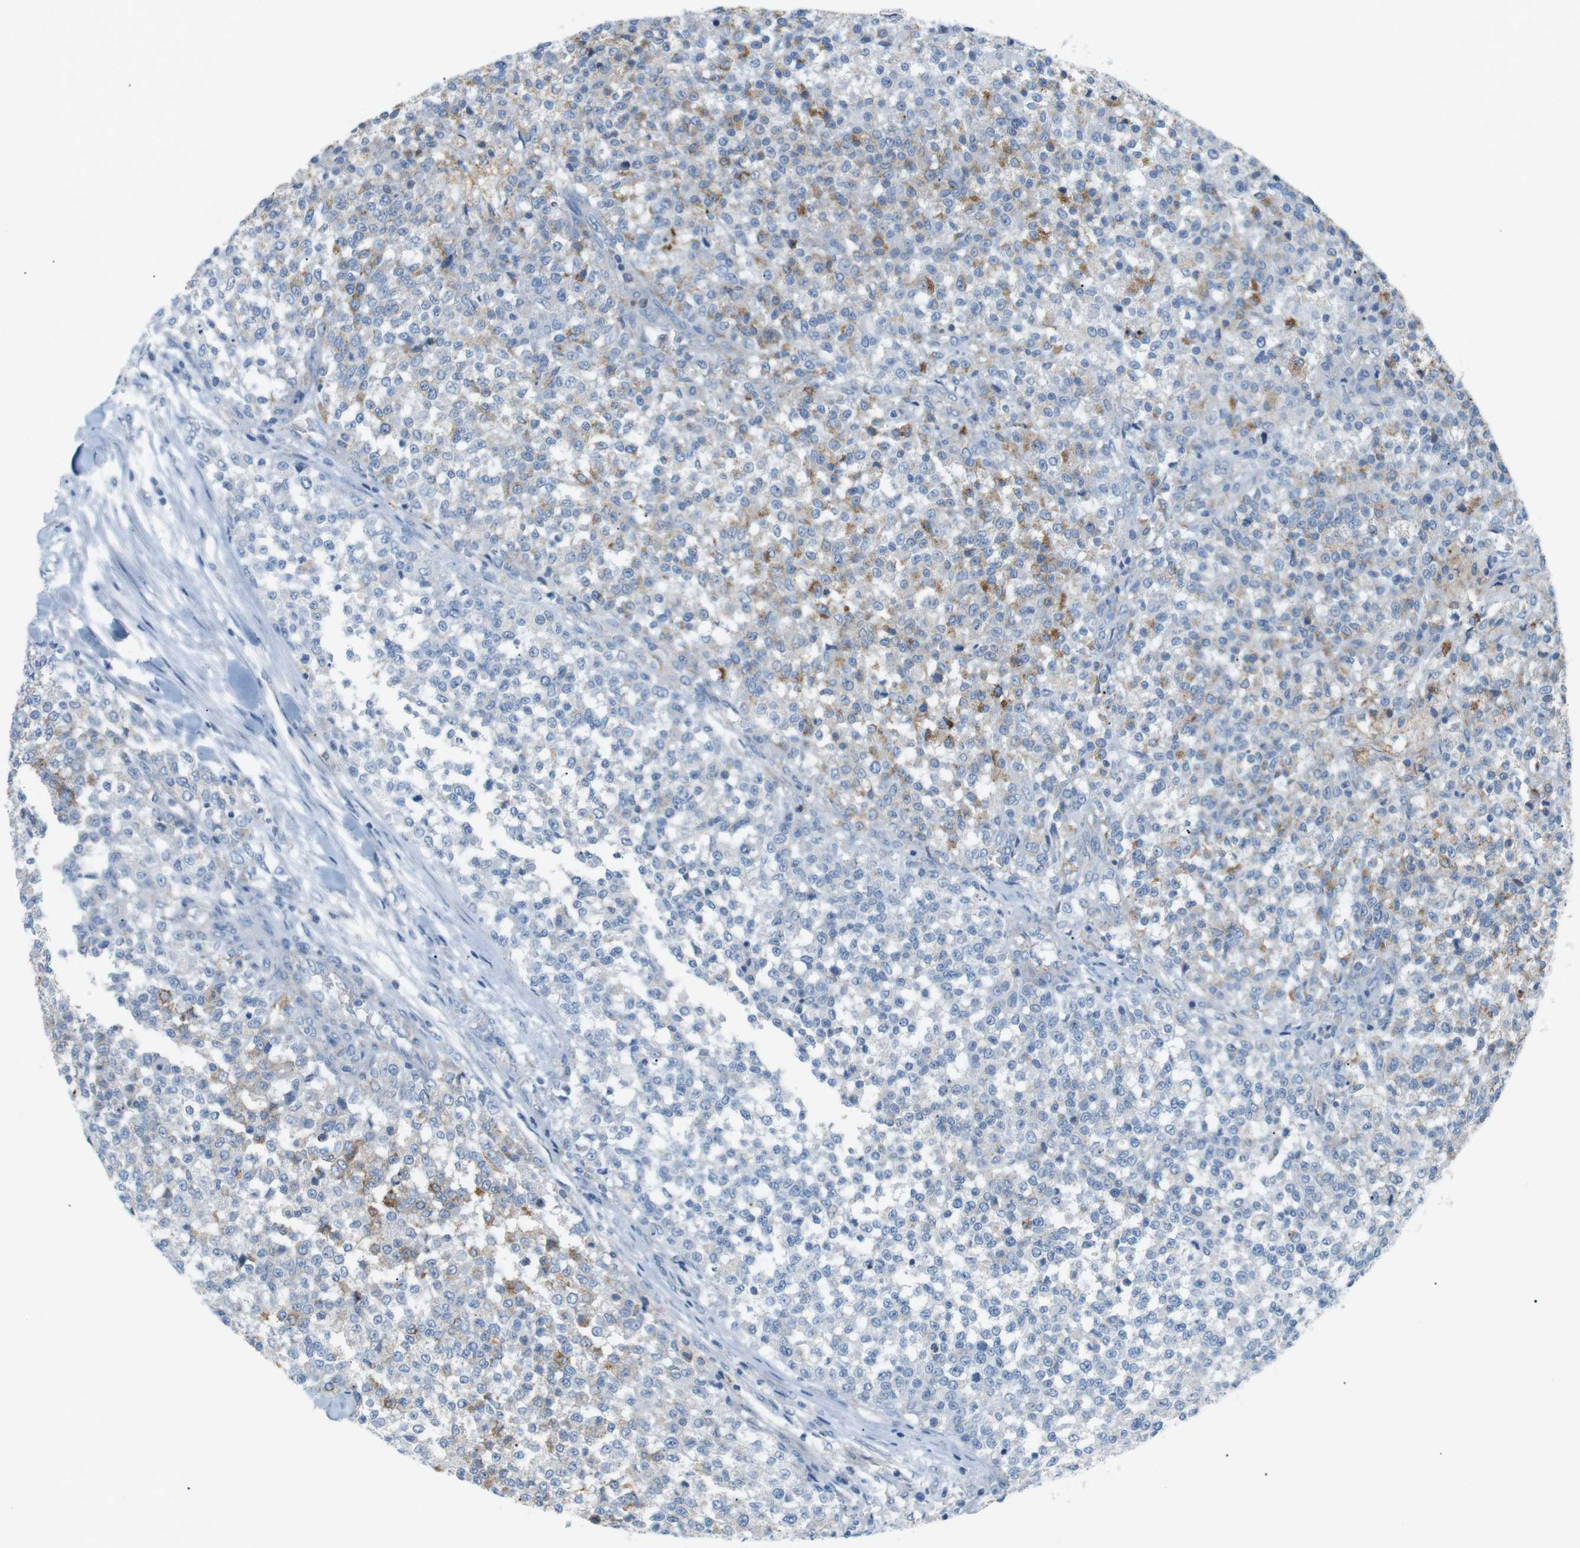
{"staining": {"intensity": "negative", "quantity": "none", "location": "none"}, "tissue": "testis cancer", "cell_type": "Tumor cells", "image_type": "cancer", "snomed": [{"axis": "morphology", "description": "Seminoma, NOS"}, {"axis": "topography", "description": "Testis"}], "caption": "Immunohistochemistry of human testis cancer (seminoma) demonstrates no expression in tumor cells.", "gene": "VAMP1", "patient": {"sex": "male", "age": 59}}